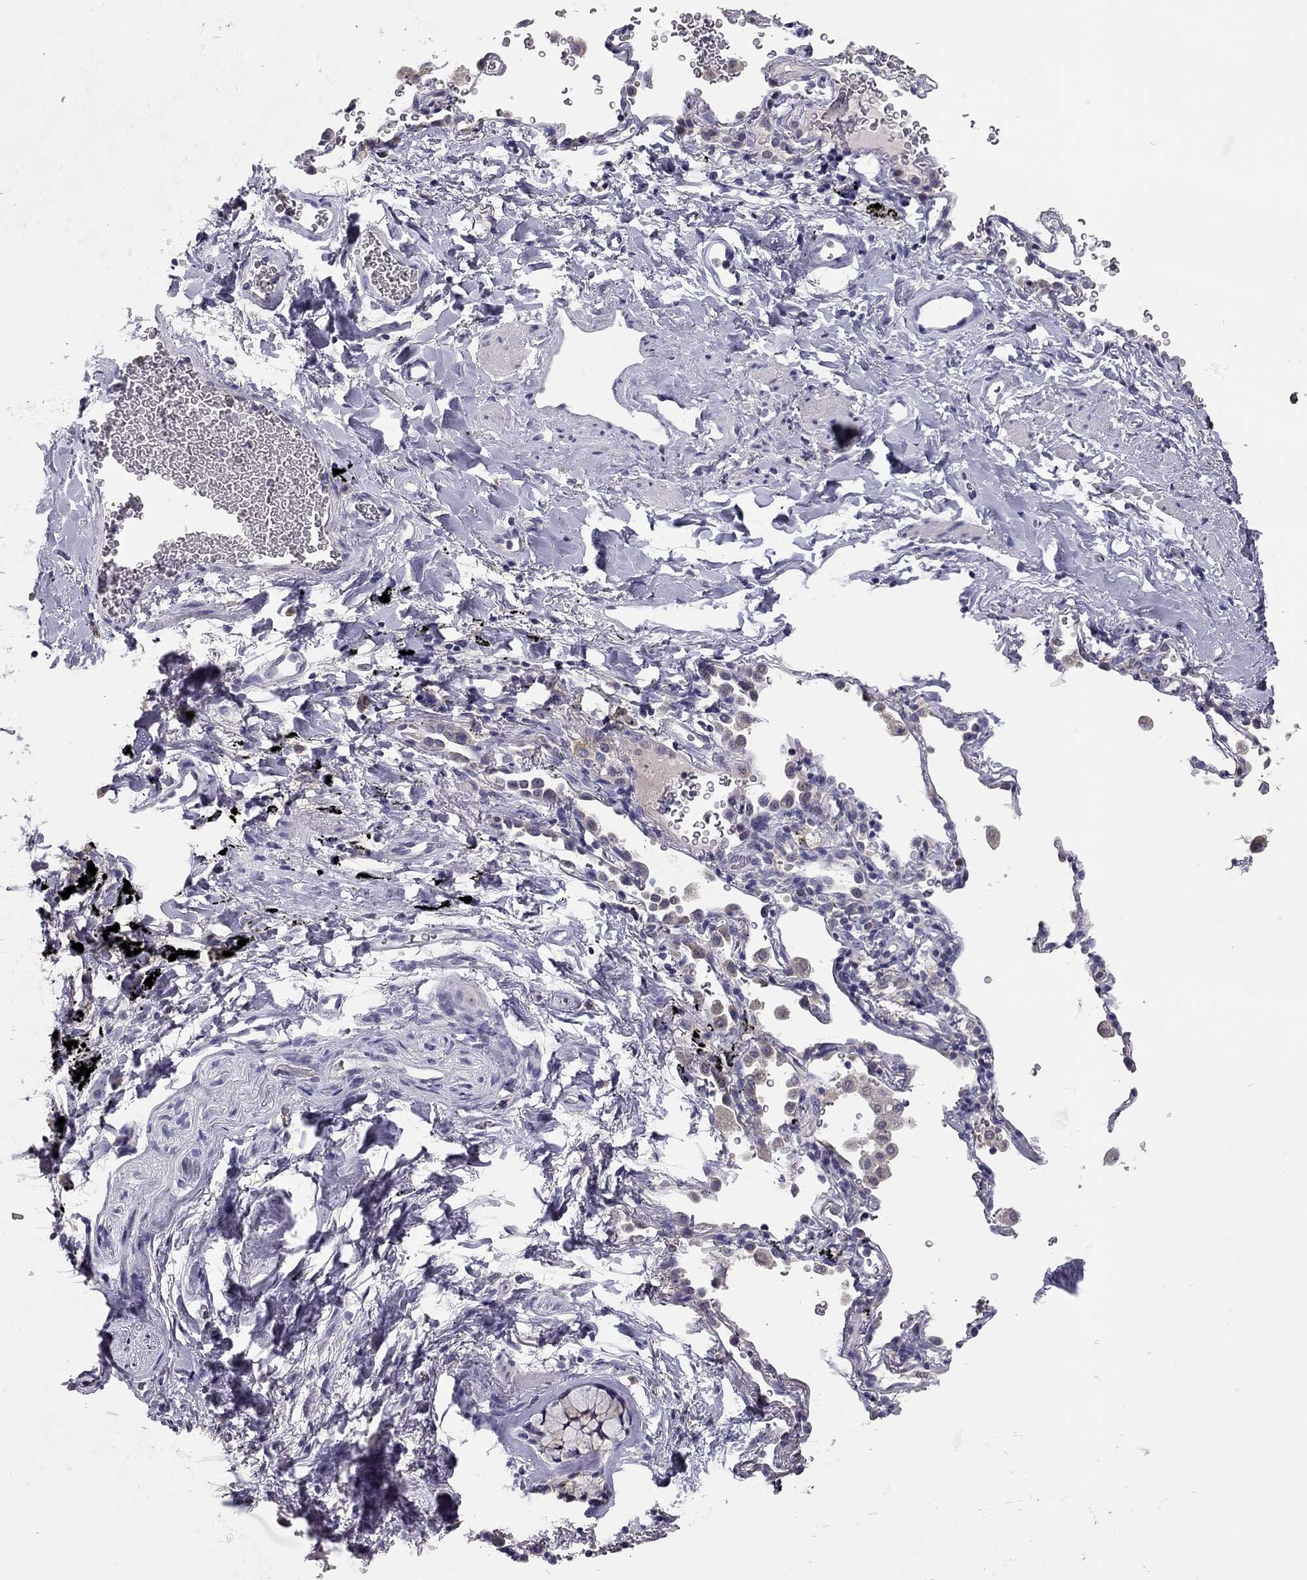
{"staining": {"intensity": "negative", "quantity": "none", "location": "none"}, "tissue": "soft tissue", "cell_type": "Fibroblasts", "image_type": "normal", "snomed": [{"axis": "morphology", "description": "Normal tissue, NOS"}, {"axis": "morphology", "description": "Adenocarcinoma, NOS"}, {"axis": "topography", "description": "Cartilage tissue"}, {"axis": "topography", "description": "Lung"}], "caption": "Immunohistochemistry (IHC) micrograph of normal soft tissue stained for a protein (brown), which shows no staining in fibroblasts.", "gene": "SCARB1", "patient": {"sex": "male", "age": 59}}